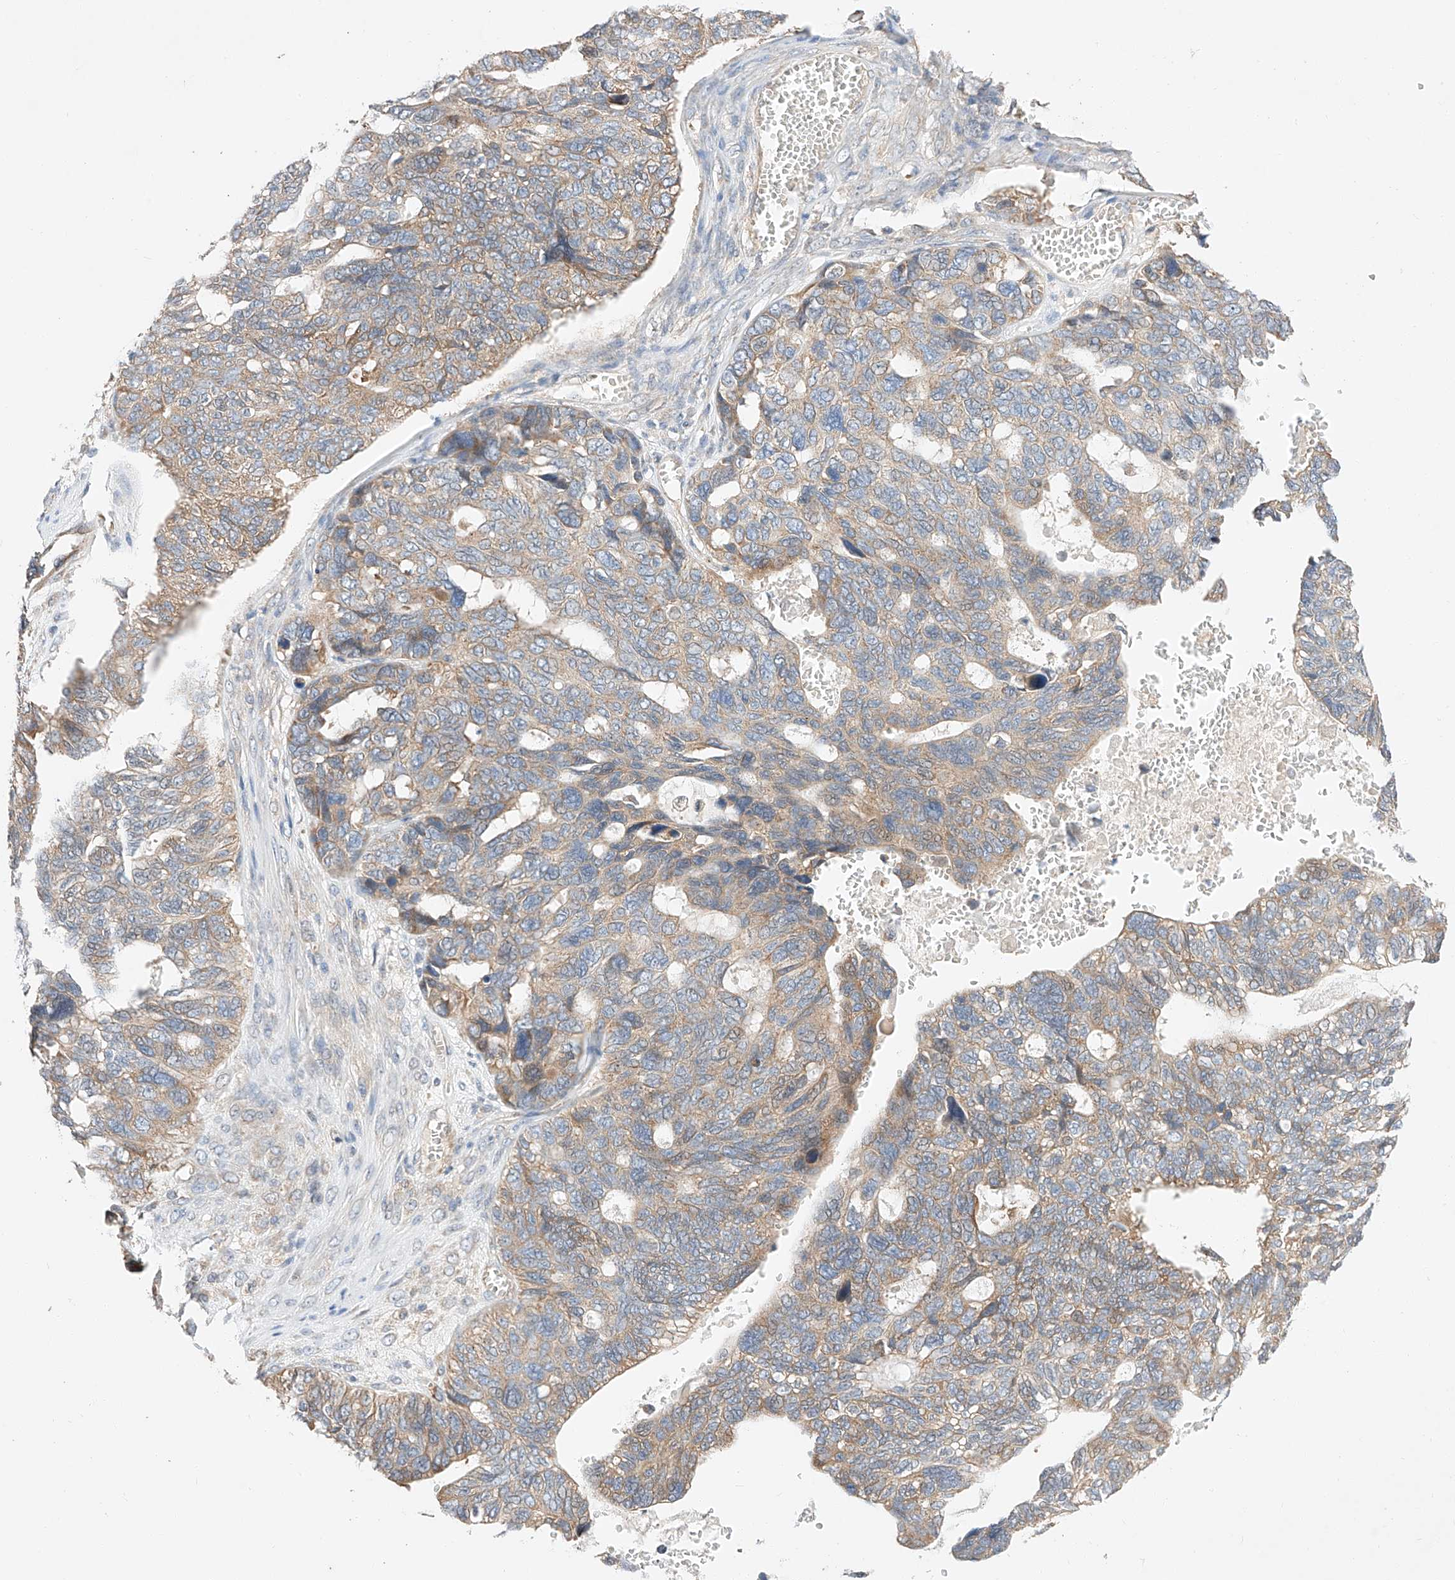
{"staining": {"intensity": "moderate", "quantity": "25%-75%", "location": "cytoplasmic/membranous"}, "tissue": "ovarian cancer", "cell_type": "Tumor cells", "image_type": "cancer", "snomed": [{"axis": "morphology", "description": "Cystadenocarcinoma, serous, NOS"}, {"axis": "topography", "description": "Ovary"}], "caption": "IHC of ovarian serous cystadenocarcinoma shows medium levels of moderate cytoplasmic/membranous positivity in approximately 25%-75% of tumor cells.", "gene": "C6orf118", "patient": {"sex": "female", "age": 79}}